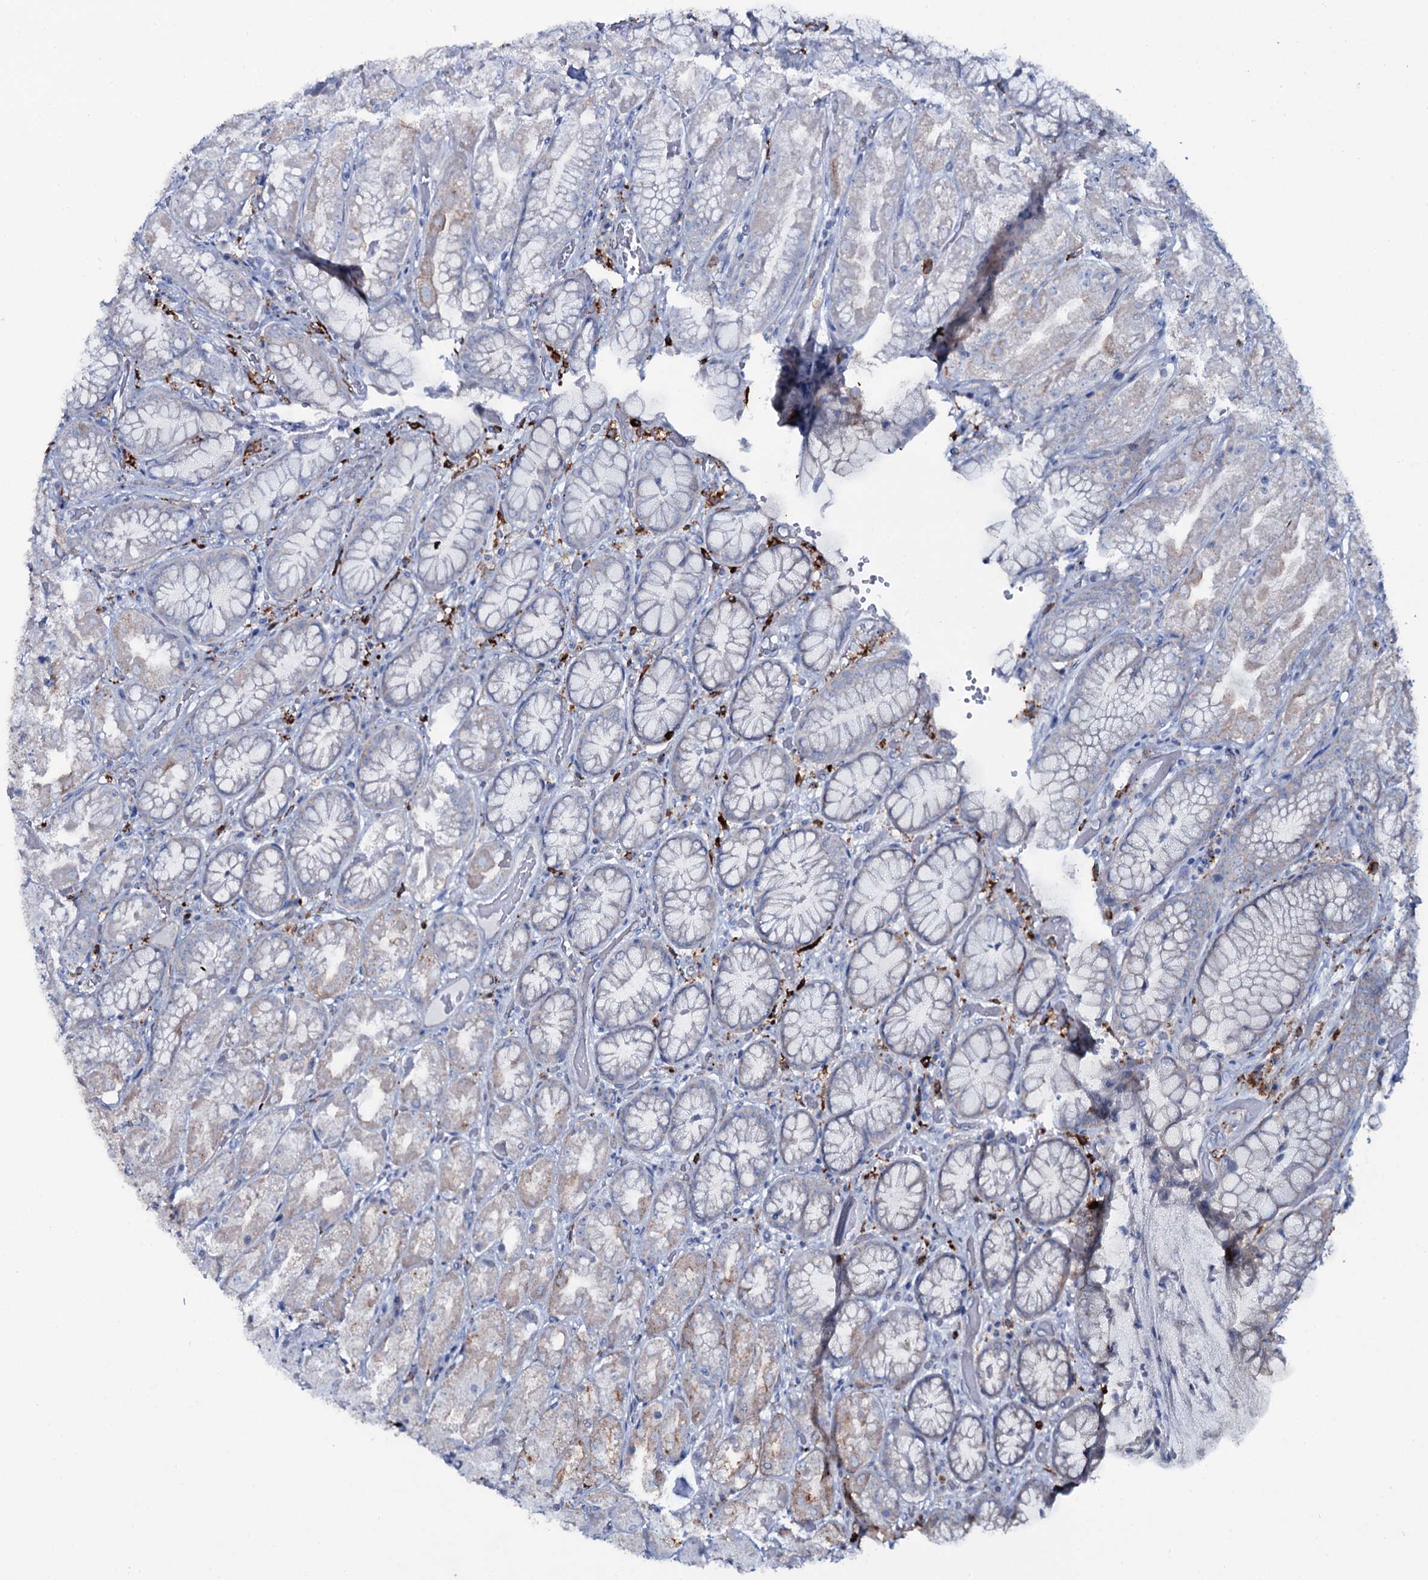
{"staining": {"intensity": "weak", "quantity": "25%-75%", "location": "cytoplasmic/membranous"}, "tissue": "stomach", "cell_type": "Glandular cells", "image_type": "normal", "snomed": [{"axis": "morphology", "description": "Normal tissue, NOS"}, {"axis": "topography", "description": "Stomach, upper"}], "caption": "High-power microscopy captured an immunohistochemistry histopathology image of benign stomach, revealing weak cytoplasmic/membranous staining in approximately 25%-75% of glandular cells. Nuclei are stained in blue.", "gene": "OSBPL2", "patient": {"sex": "male", "age": 72}}